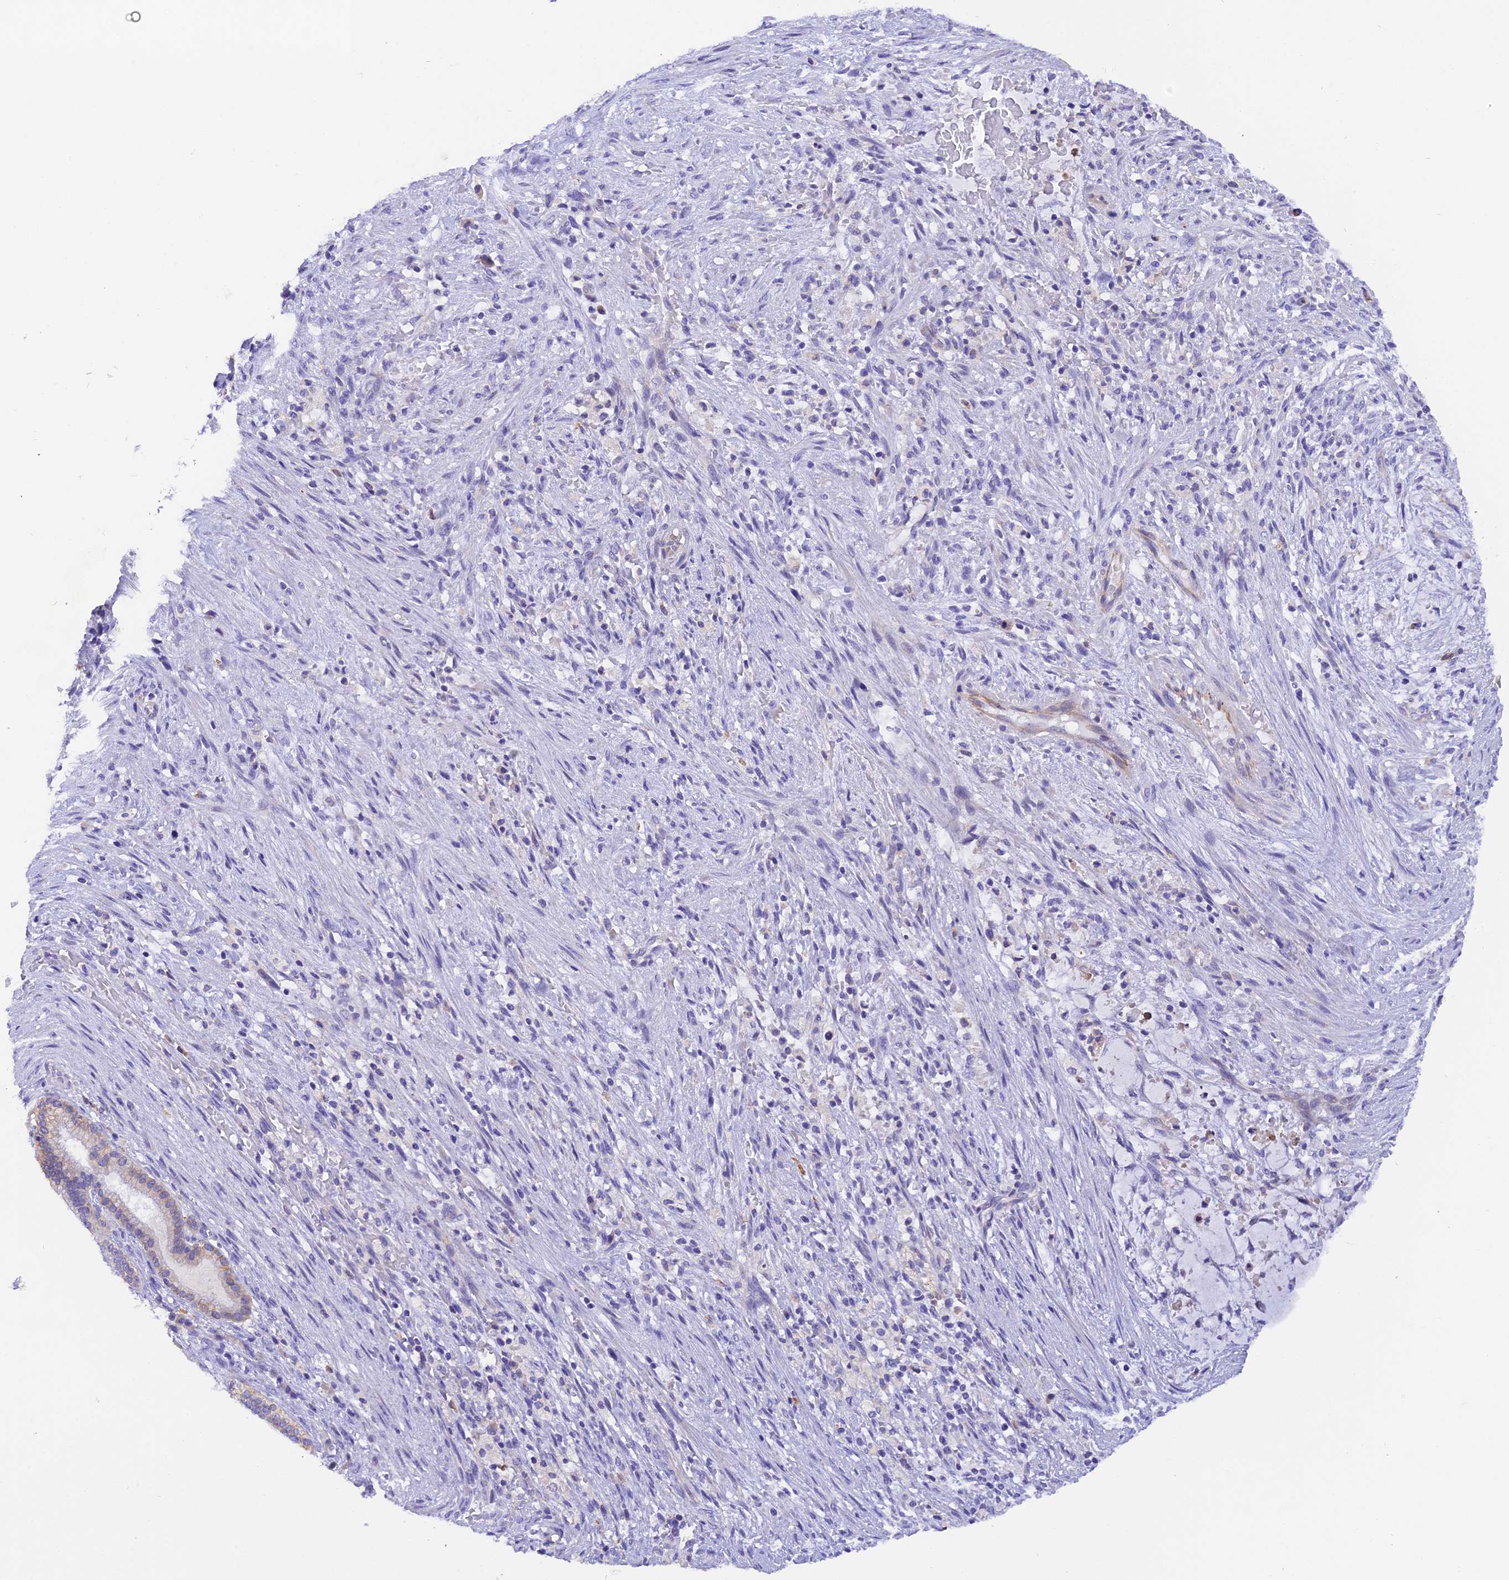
{"staining": {"intensity": "moderate", "quantity": "<25%", "location": "cytoplasmic/membranous"}, "tissue": "liver cancer", "cell_type": "Tumor cells", "image_type": "cancer", "snomed": [{"axis": "morphology", "description": "Normal tissue, NOS"}, {"axis": "morphology", "description": "Cholangiocarcinoma"}, {"axis": "topography", "description": "Liver"}, {"axis": "topography", "description": "Peripheral nerve tissue"}], "caption": "Liver cancer stained for a protein (brown) shows moderate cytoplasmic/membranous positive expression in about <25% of tumor cells.", "gene": "COL6A5", "patient": {"sex": "female", "age": 73}}